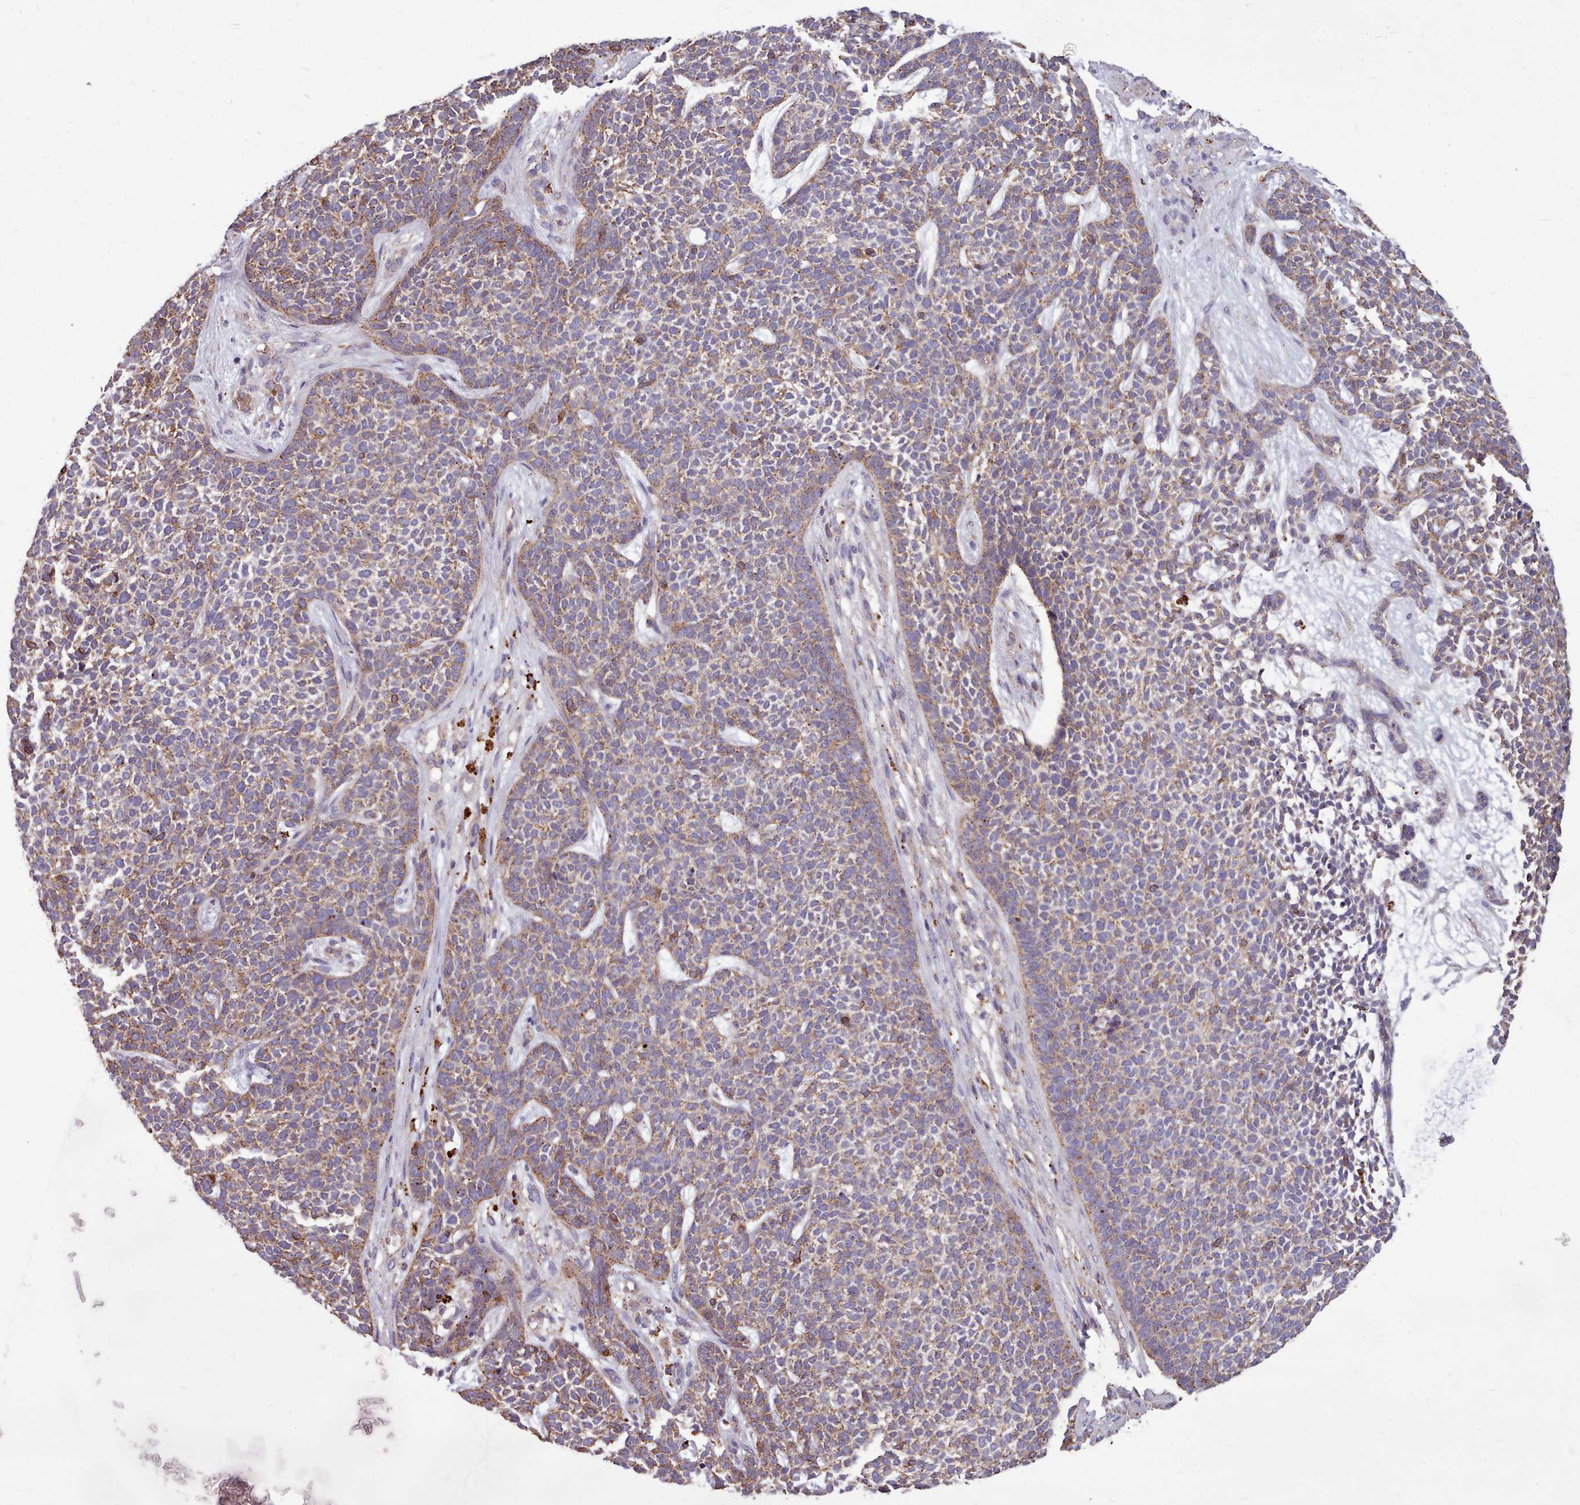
{"staining": {"intensity": "weak", "quantity": ">75%", "location": "cytoplasmic/membranous"}, "tissue": "skin cancer", "cell_type": "Tumor cells", "image_type": "cancer", "snomed": [{"axis": "morphology", "description": "Basal cell carcinoma"}, {"axis": "topography", "description": "Skin"}], "caption": "Protein staining by immunohistochemistry displays weak cytoplasmic/membranous staining in about >75% of tumor cells in skin cancer (basal cell carcinoma). (Stains: DAB in brown, nuclei in blue, Microscopy: brightfield microscopy at high magnification).", "gene": "PACSIN3", "patient": {"sex": "female", "age": 84}}